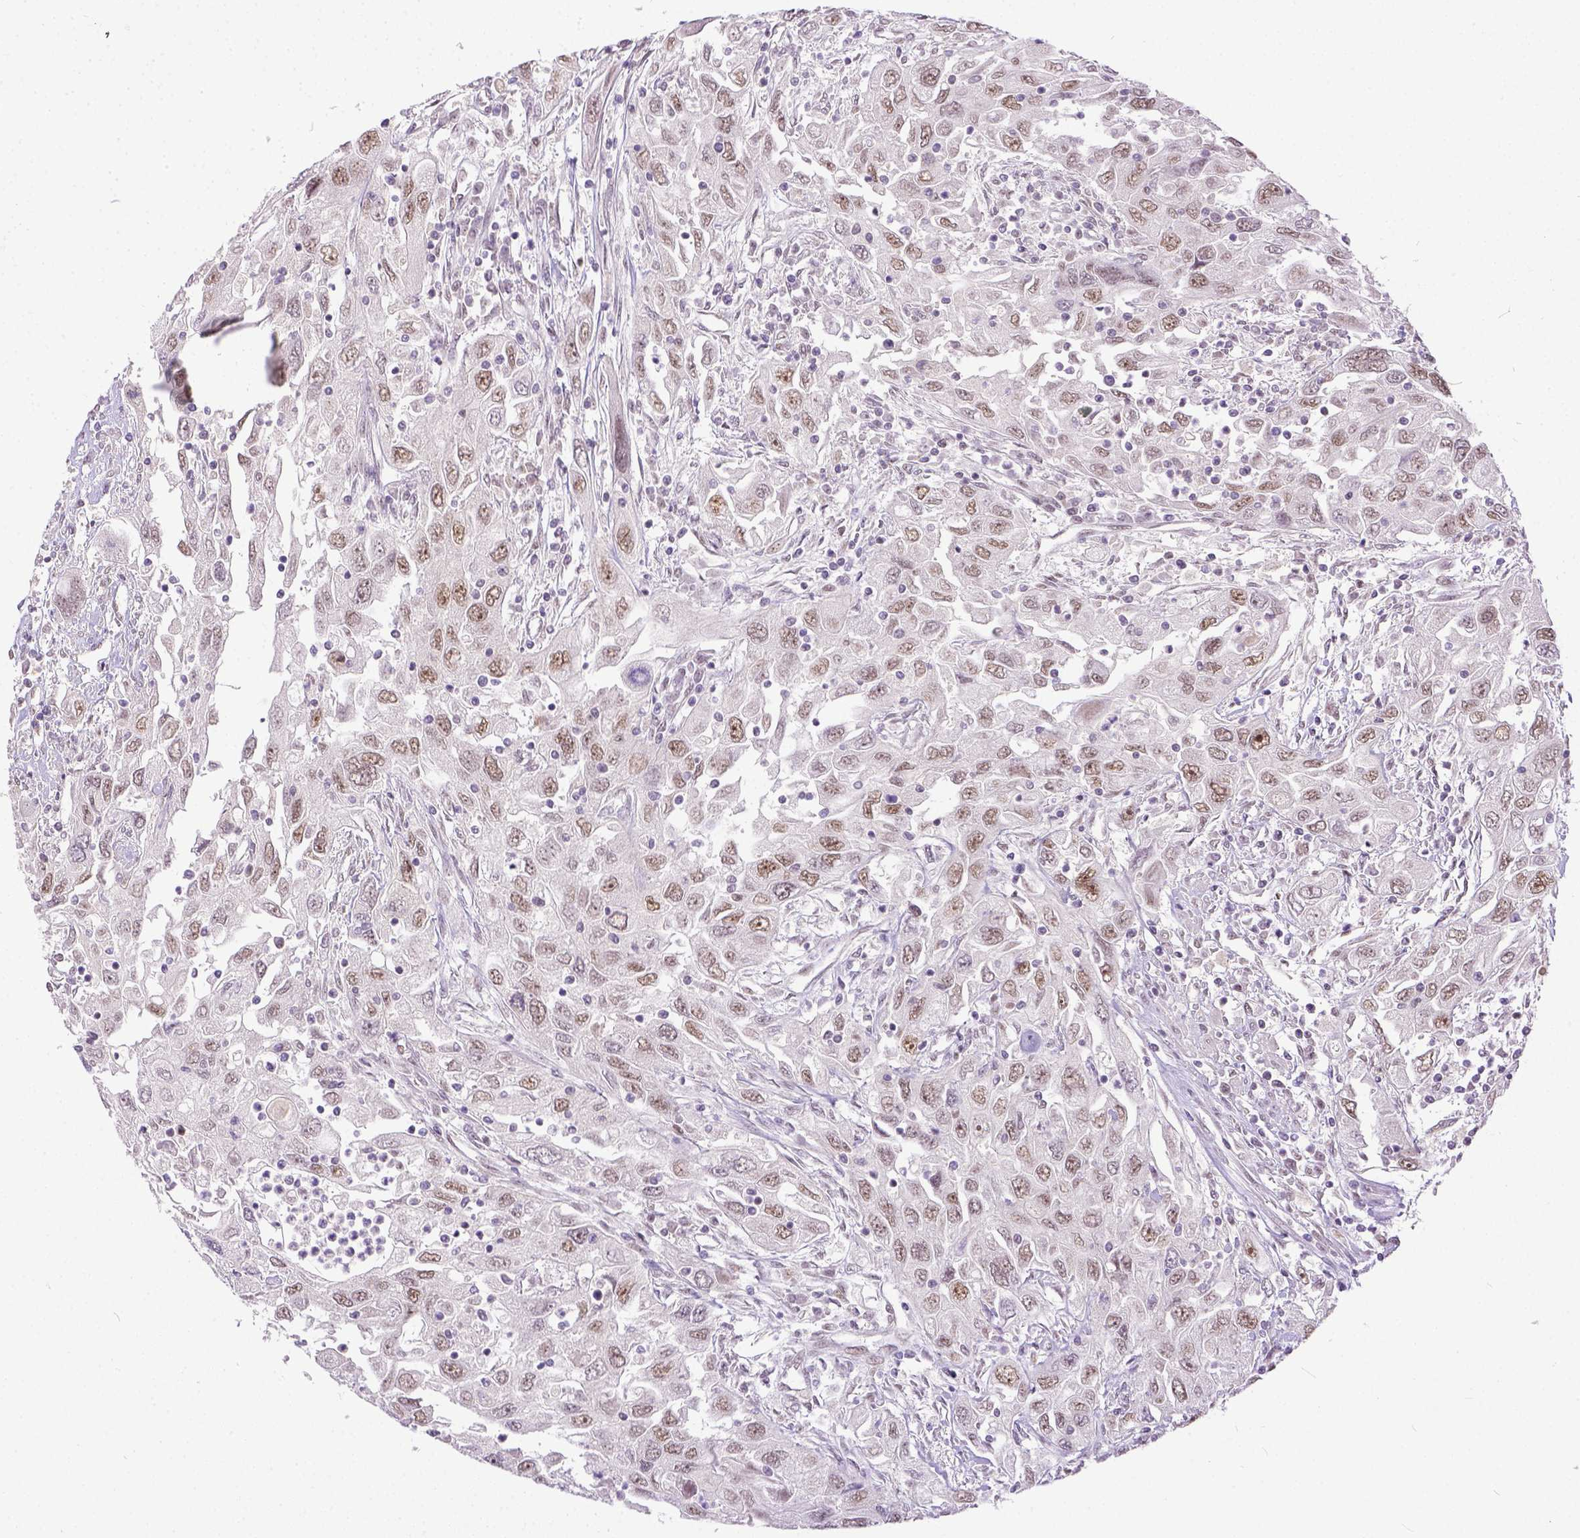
{"staining": {"intensity": "weak", "quantity": ">75%", "location": "nuclear"}, "tissue": "urothelial cancer", "cell_type": "Tumor cells", "image_type": "cancer", "snomed": [{"axis": "morphology", "description": "Urothelial carcinoma, High grade"}, {"axis": "topography", "description": "Urinary bladder"}], "caption": "This is an image of immunohistochemistry (IHC) staining of urothelial cancer, which shows weak expression in the nuclear of tumor cells.", "gene": "ERCC1", "patient": {"sex": "male", "age": 76}}